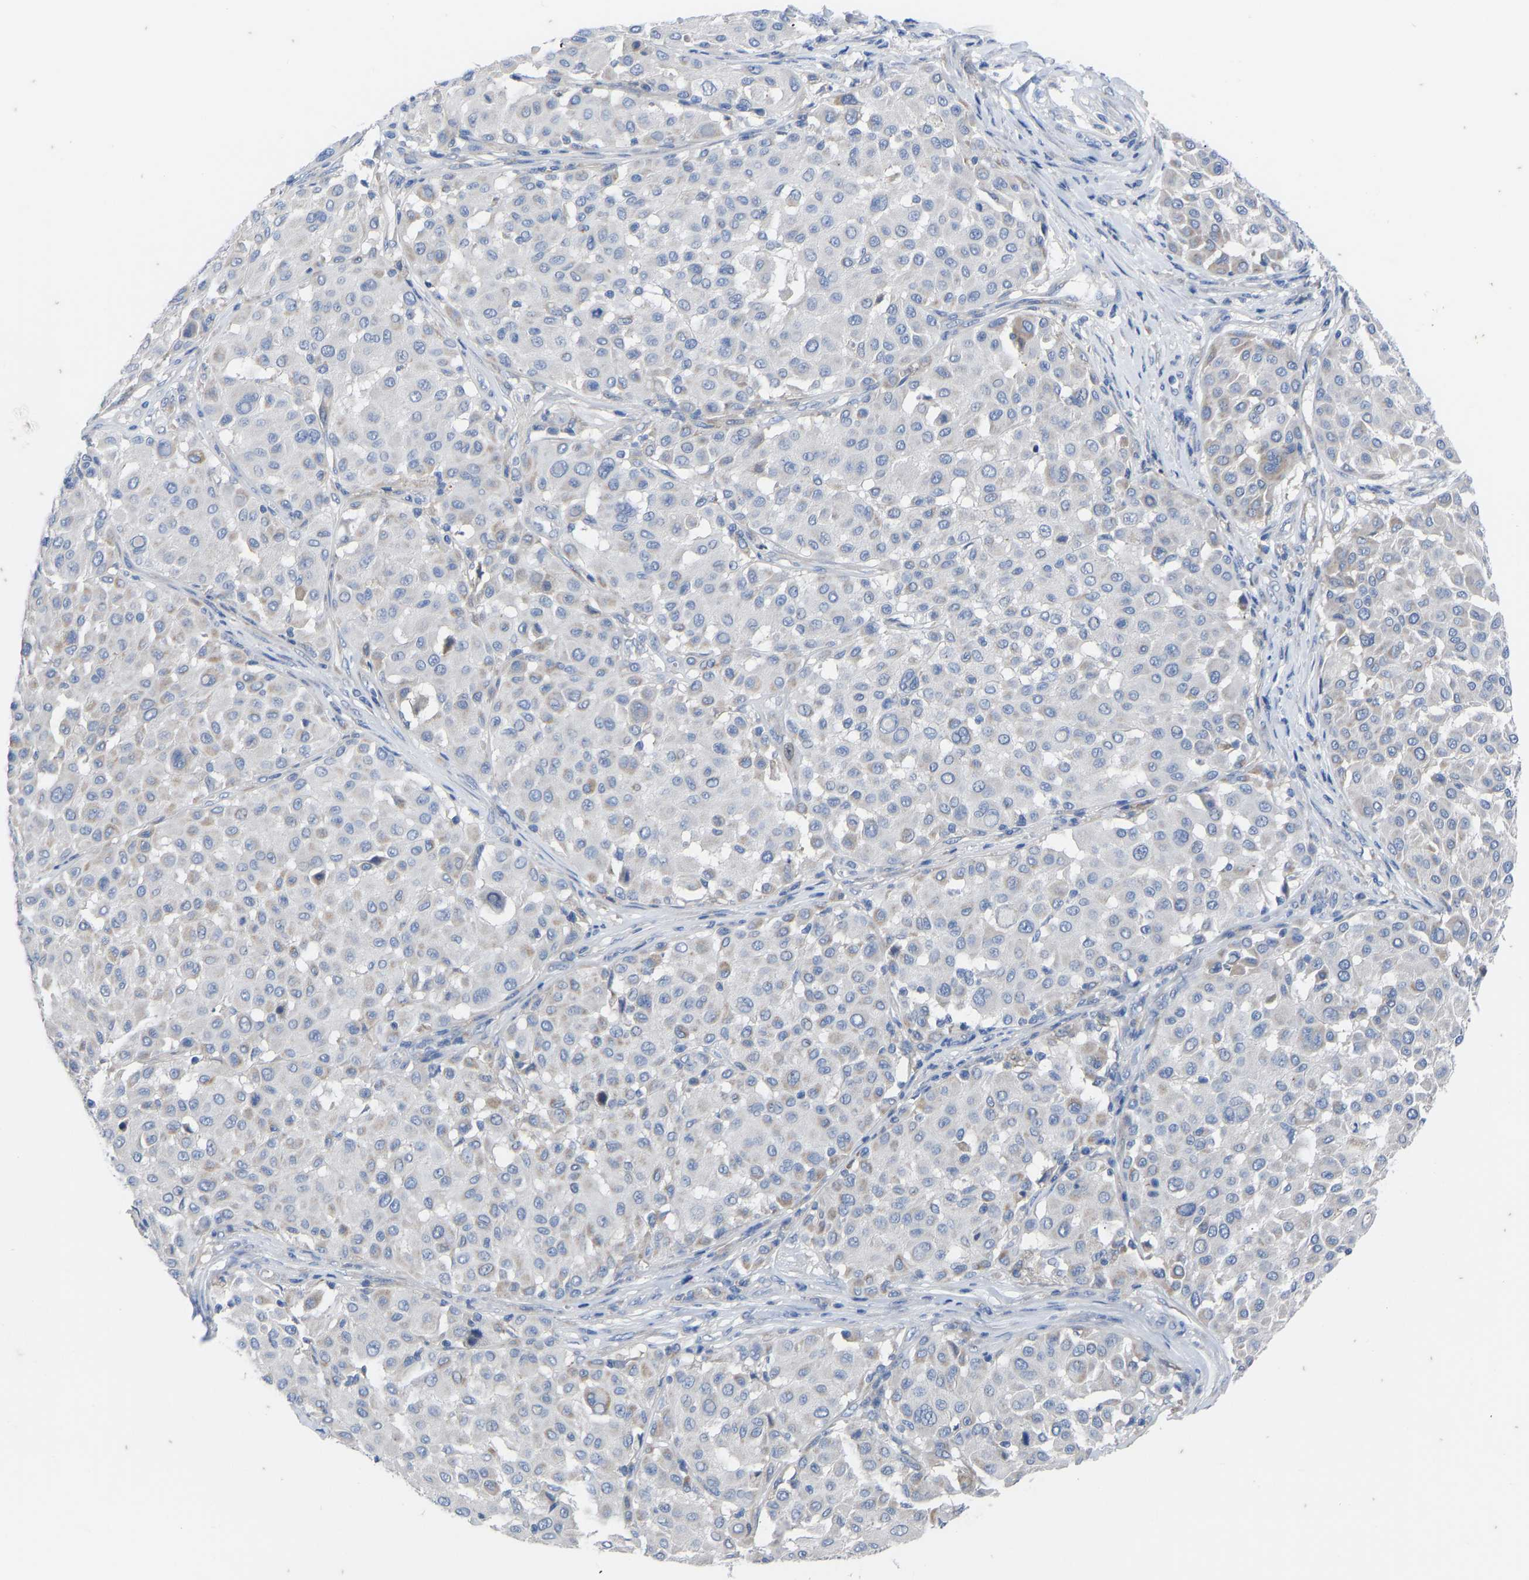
{"staining": {"intensity": "weak", "quantity": "<25%", "location": "cytoplasmic/membranous"}, "tissue": "melanoma", "cell_type": "Tumor cells", "image_type": "cancer", "snomed": [{"axis": "morphology", "description": "Malignant melanoma, Metastatic site"}, {"axis": "topography", "description": "Soft tissue"}], "caption": "This photomicrograph is of malignant melanoma (metastatic site) stained with immunohistochemistry to label a protein in brown with the nuclei are counter-stained blue. There is no expression in tumor cells. (Stains: DAB (3,3'-diaminobenzidine) immunohistochemistry (IHC) with hematoxylin counter stain, Microscopy: brightfield microscopy at high magnification).", "gene": "OLIG2", "patient": {"sex": "male", "age": 41}}